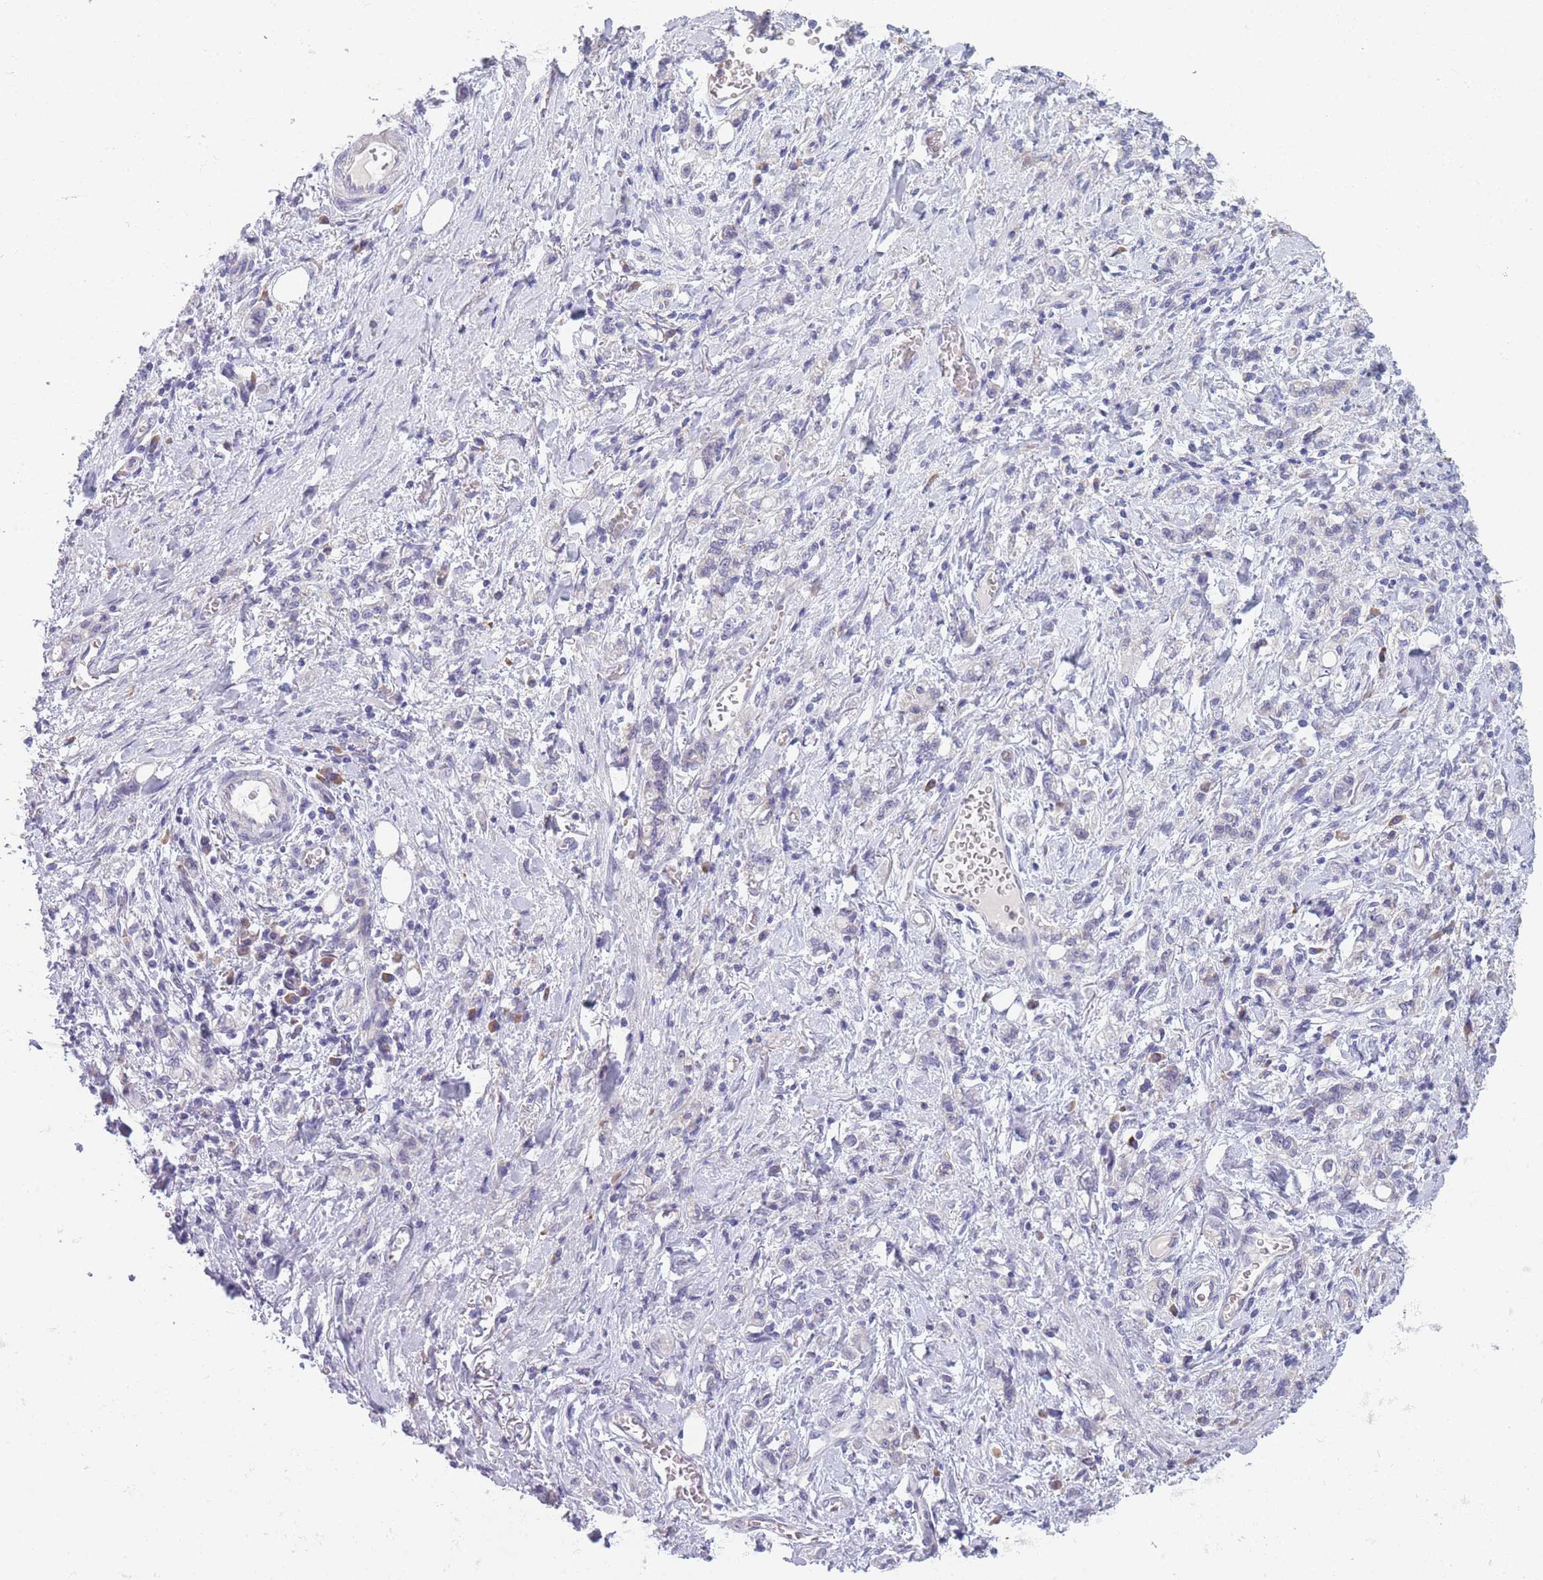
{"staining": {"intensity": "negative", "quantity": "none", "location": "none"}, "tissue": "stomach cancer", "cell_type": "Tumor cells", "image_type": "cancer", "snomed": [{"axis": "morphology", "description": "Adenocarcinoma, NOS"}, {"axis": "topography", "description": "Stomach"}], "caption": "Histopathology image shows no significant protein staining in tumor cells of stomach cancer.", "gene": "NDUFAF6", "patient": {"sex": "male", "age": 77}}